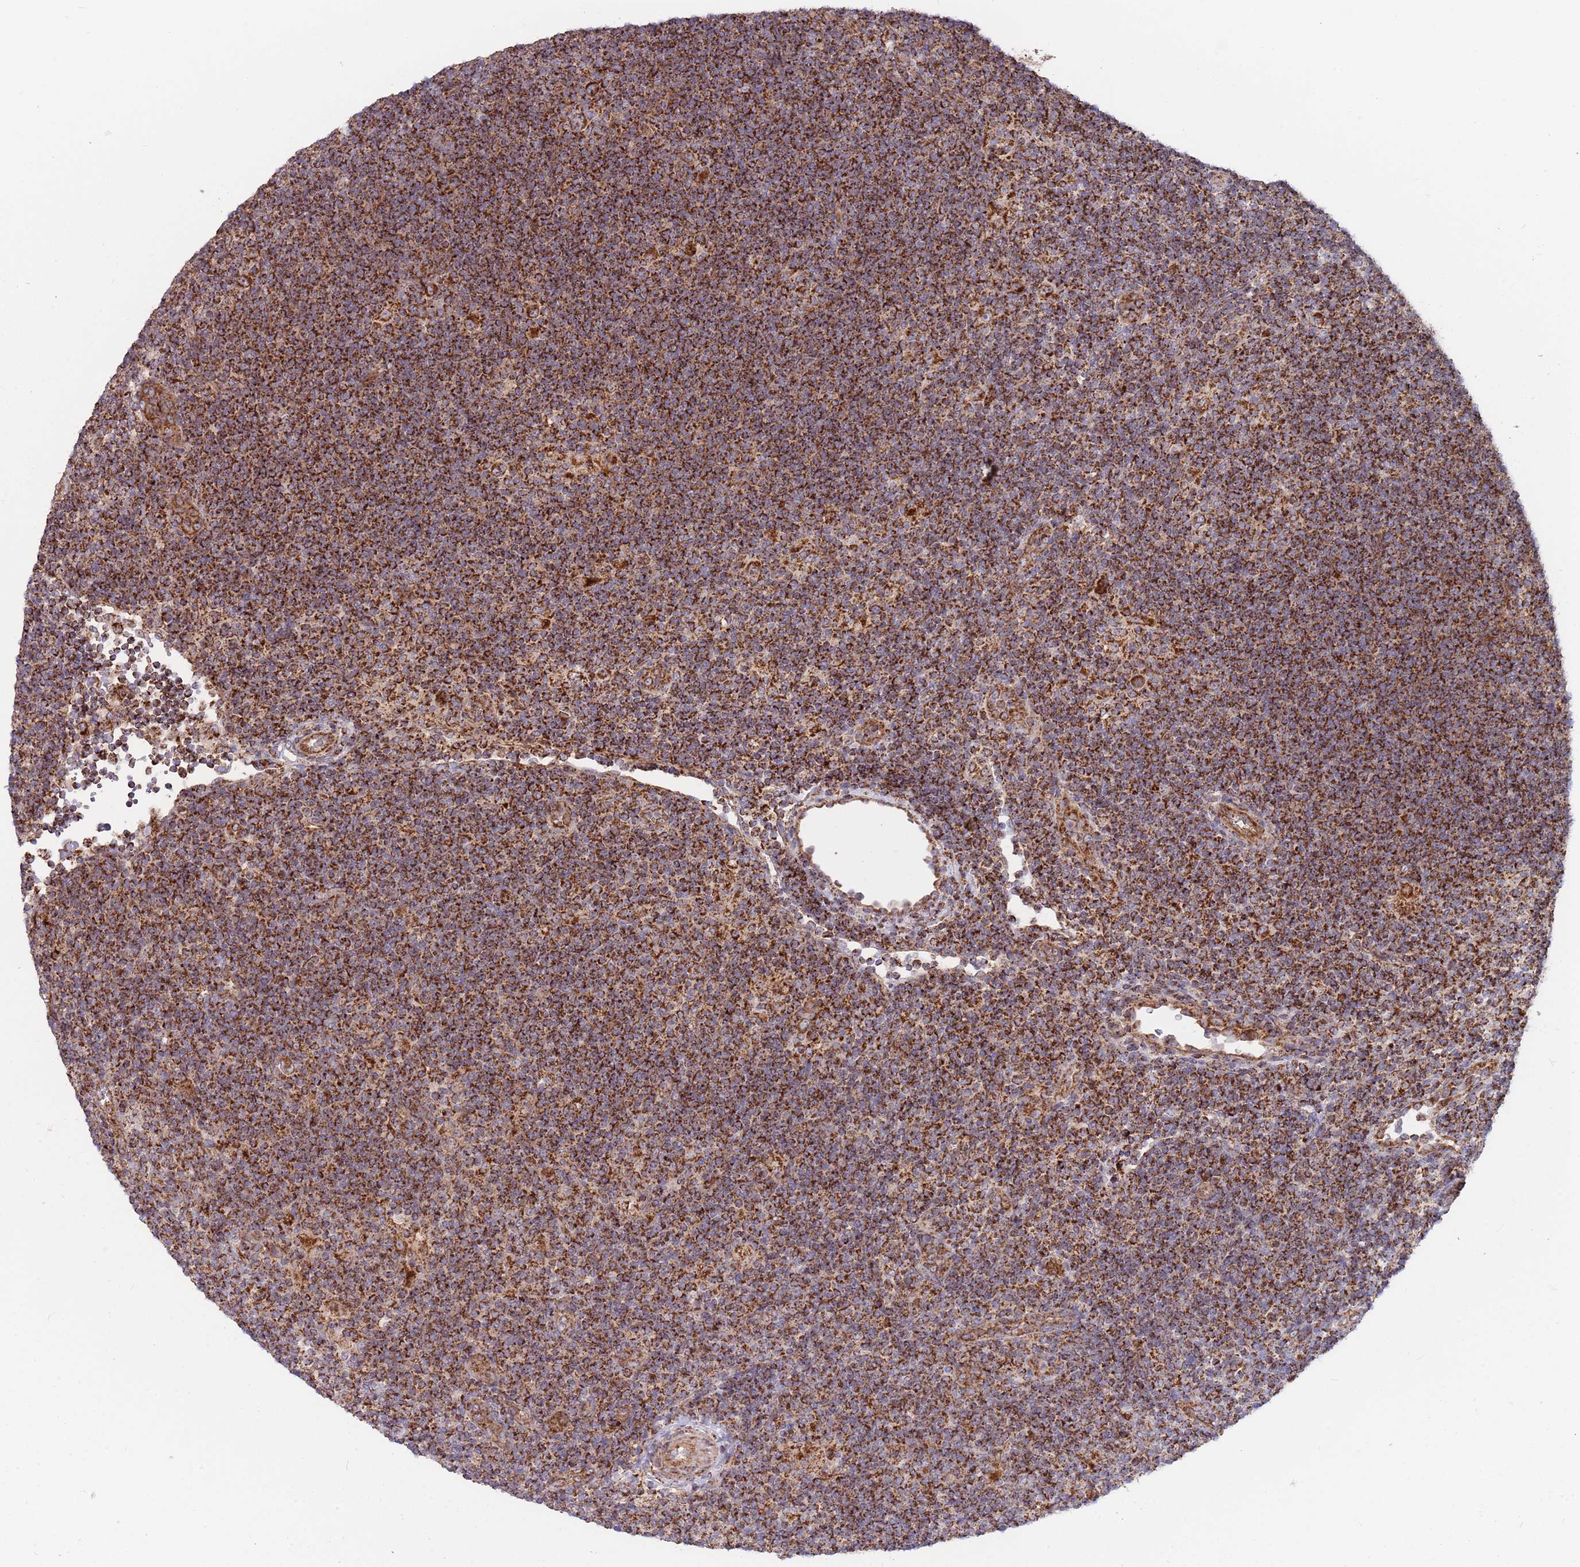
{"staining": {"intensity": "strong", "quantity": ">75%", "location": "cytoplasmic/membranous"}, "tissue": "lymphoma", "cell_type": "Tumor cells", "image_type": "cancer", "snomed": [{"axis": "morphology", "description": "Hodgkin's disease, NOS"}, {"axis": "topography", "description": "Lymph node"}], "caption": "Immunohistochemistry staining of lymphoma, which displays high levels of strong cytoplasmic/membranous staining in about >75% of tumor cells indicating strong cytoplasmic/membranous protein staining. The staining was performed using DAB (brown) for protein detection and nuclei were counterstained in hematoxylin (blue).", "gene": "ATP5PD", "patient": {"sex": "female", "age": 57}}